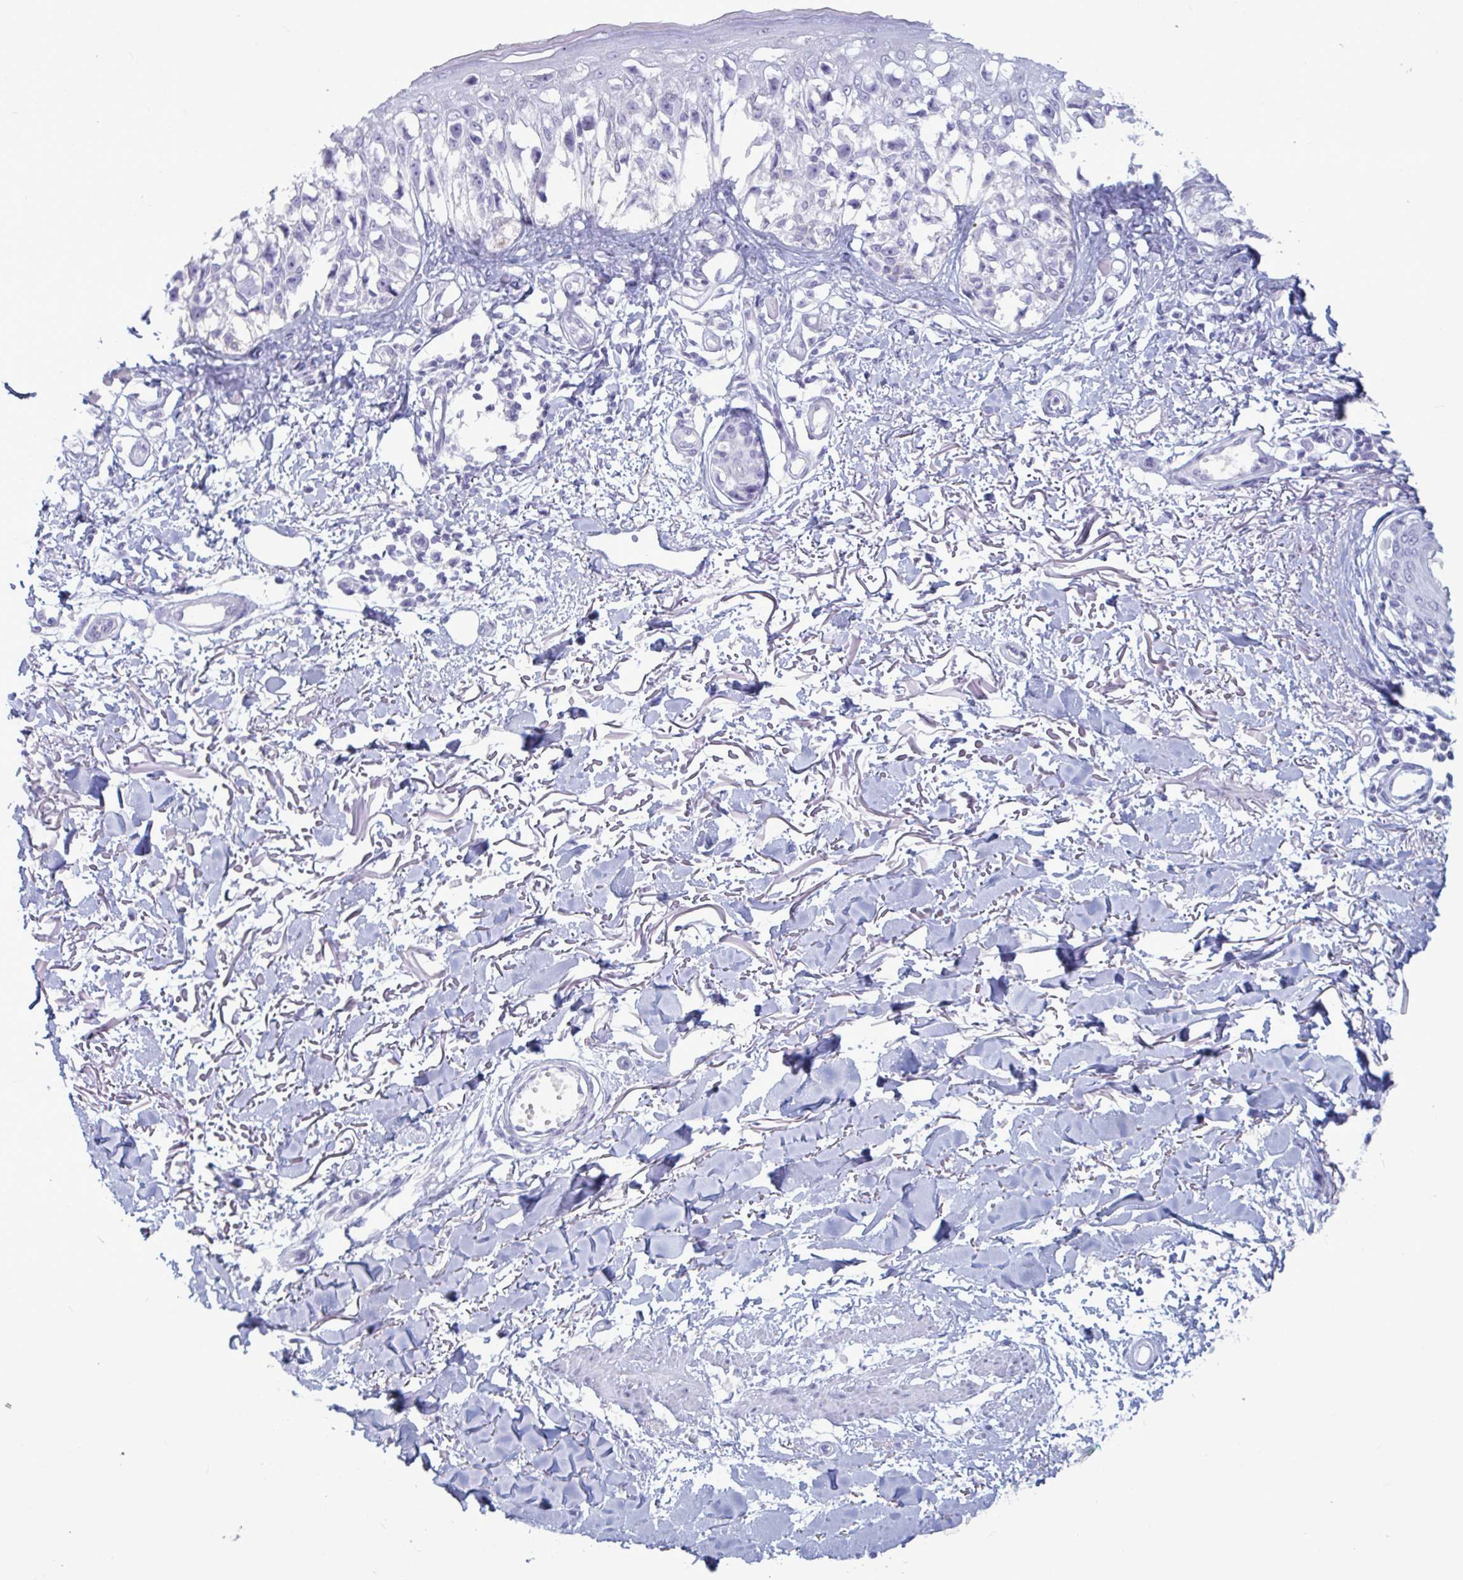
{"staining": {"intensity": "negative", "quantity": "none", "location": "none"}, "tissue": "melanoma", "cell_type": "Tumor cells", "image_type": "cancer", "snomed": [{"axis": "morphology", "description": "Malignant melanoma, NOS"}, {"axis": "topography", "description": "Skin"}], "caption": "High power microscopy photomicrograph of an immunohistochemistry image of melanoma, revealing no significant staining in tumor cells.", "gene": "BBS10", "patient": {"sex": "male", "age": 73}}